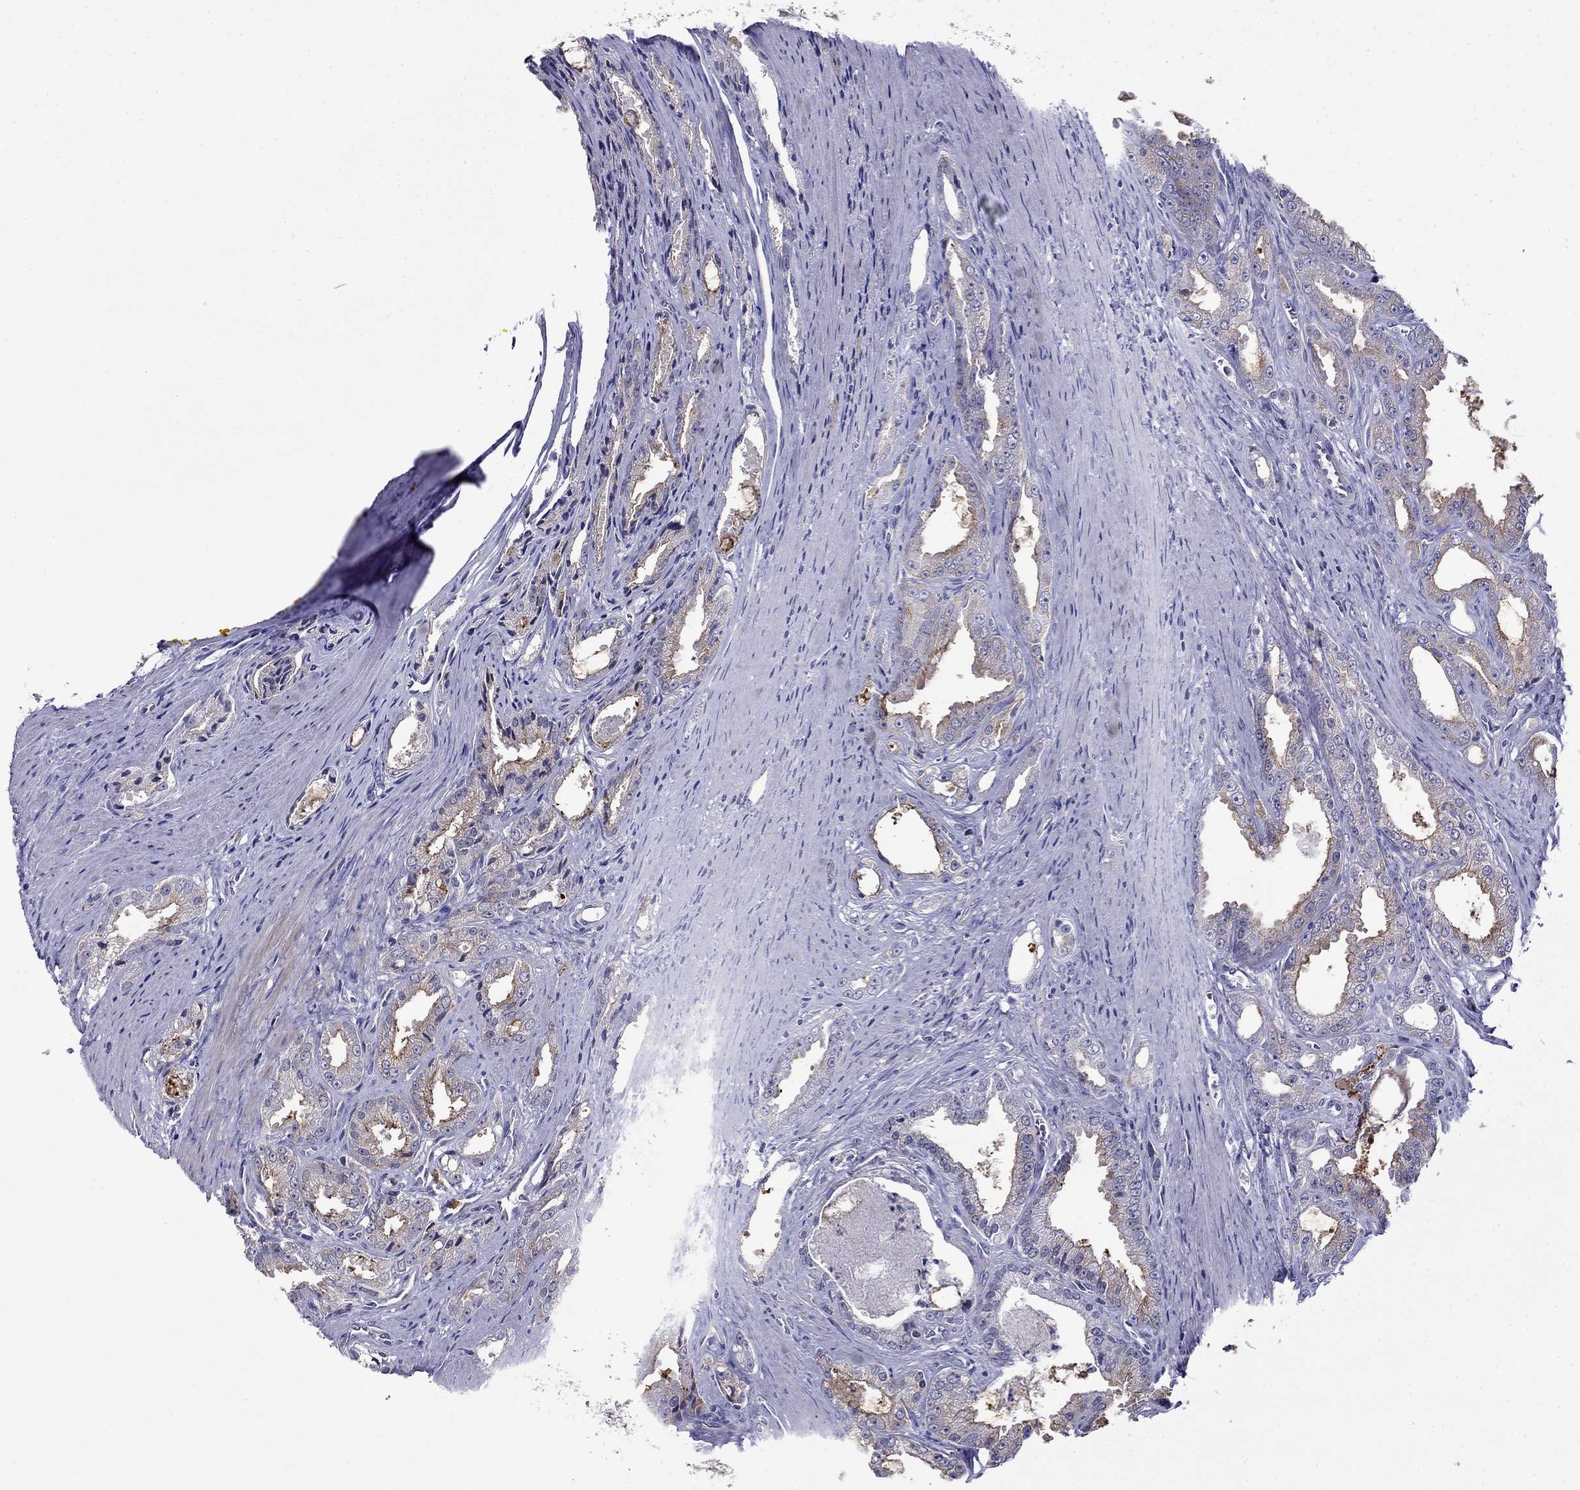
{"staining": {"intensity": "negative", "quantity": "none", "location": "none"}, "tissue": "prostate cancer", "cell_type": "Tumor cells", "image_type": "cancer", "snomed": [{"axis": "morphology", "description": "Adenocarcinoma, NOS"}, {"axis": "morphology", "description": "Adenocarcinoma, High grade"}, {"axis": "topography", "description": "Prostate"}], "caption": "Prostate adenocarcinoma (high-grade) stained for a protein using immunohistochemistry displays no positivity tumor cells.", "gene": "PRR18", "patient": {"sex": "male", "age": 70}}